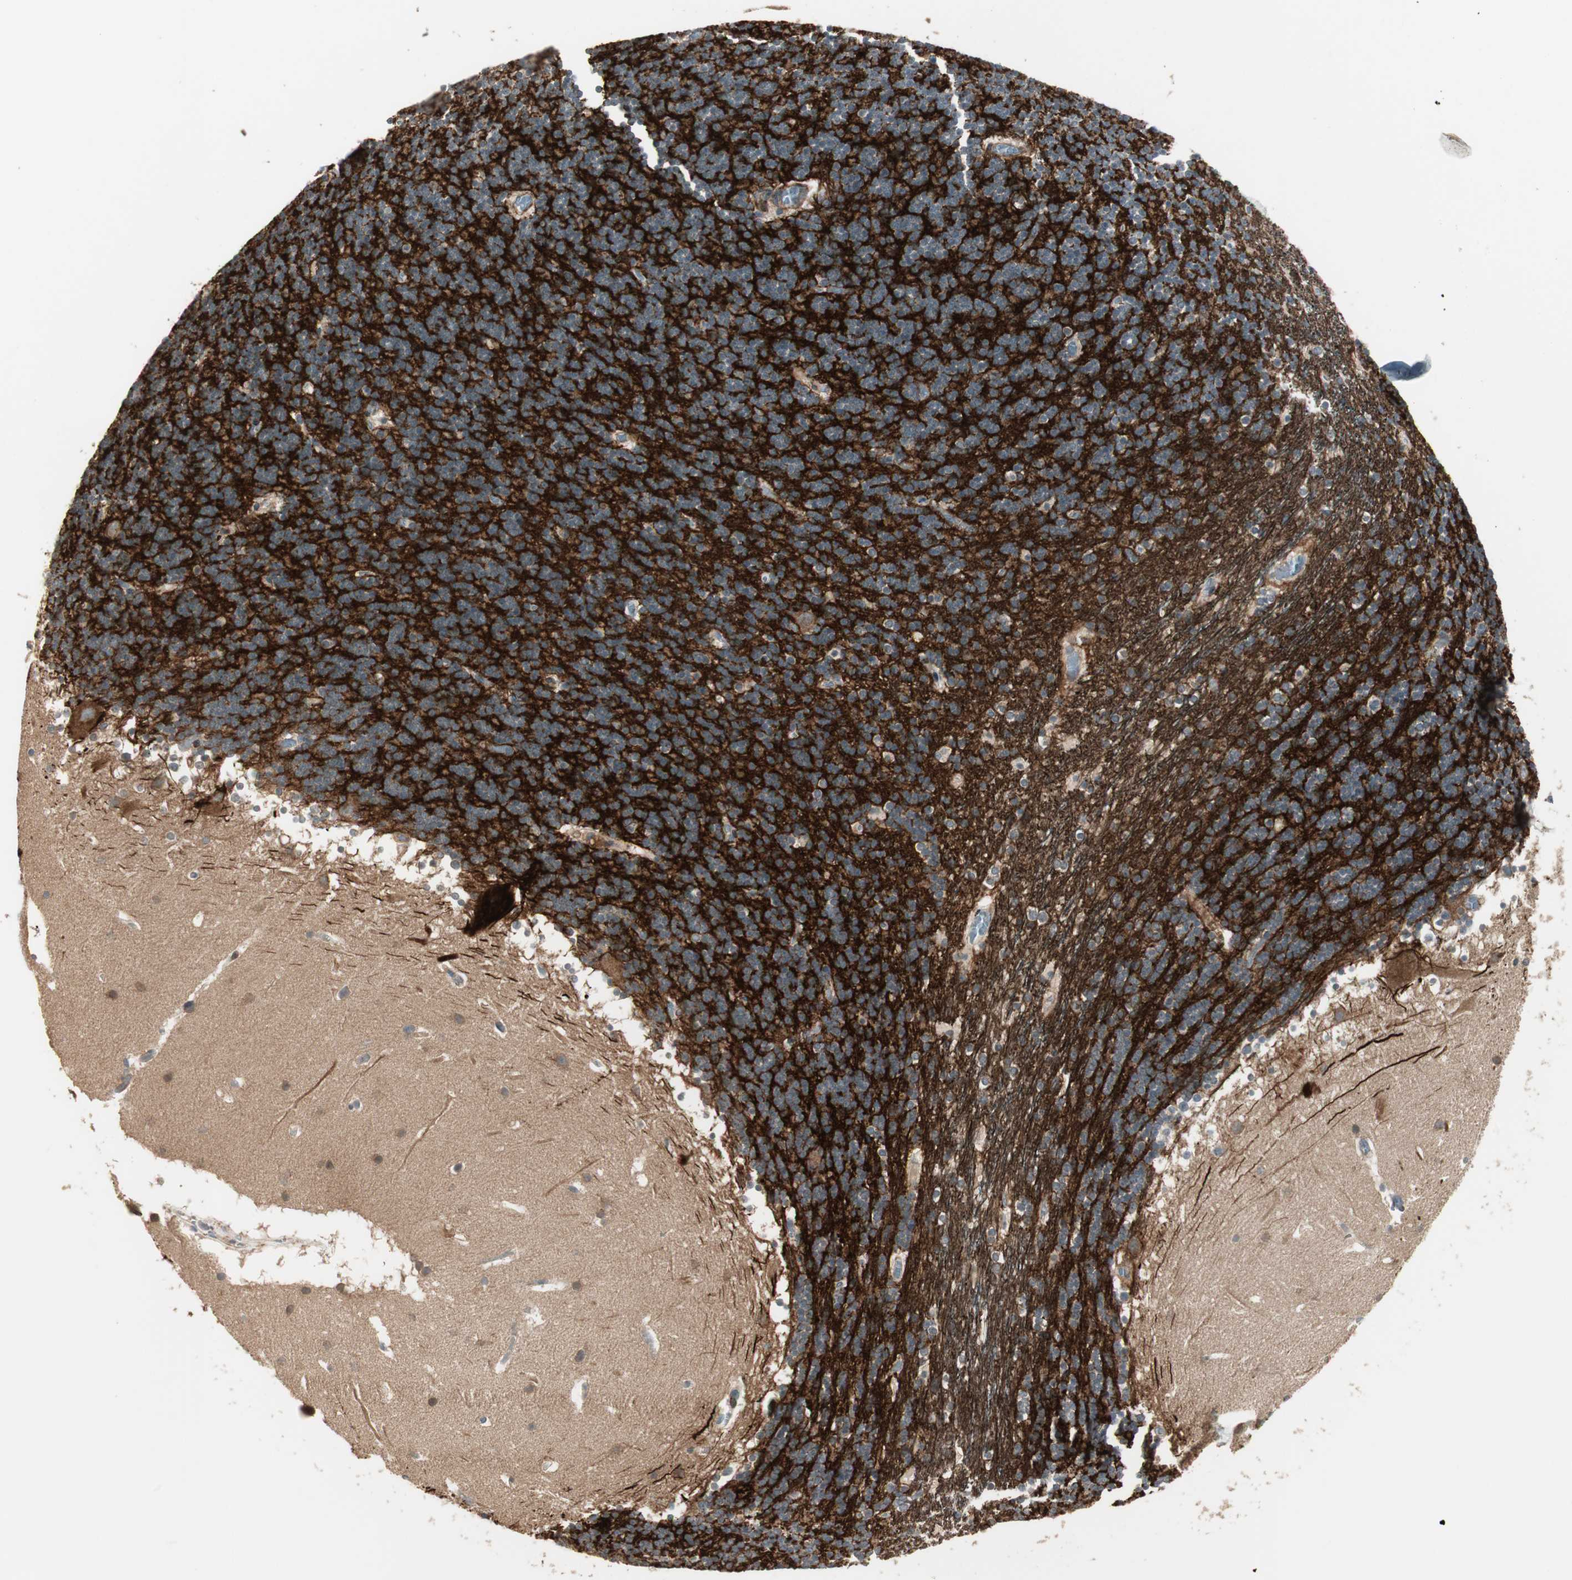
{"staining": {"intensity": "negative", "quantity": "none", "location": "none"}, "tissue": "cerebellum", "cell_type": "Cells in granular layer", "image_type": "normal", "snomed": [{"axis": "morphology", "description": "Normal tissue, NOS"}, {"axis": "topography", "description": "Cerebellum"}], "caption": "An immunohistochemistry (IHC) histopathology image of normal cerebellum is shown. There is no staining in cells in granular layer of cerebellum. The staining is performed using DAB (3,3'-diaminobenzidine) brown chromogen with nuclei counter-stained in using hematoxylin.", "gene": "PPP2R5E", "patient": {"sex": "male", "age": 45}}